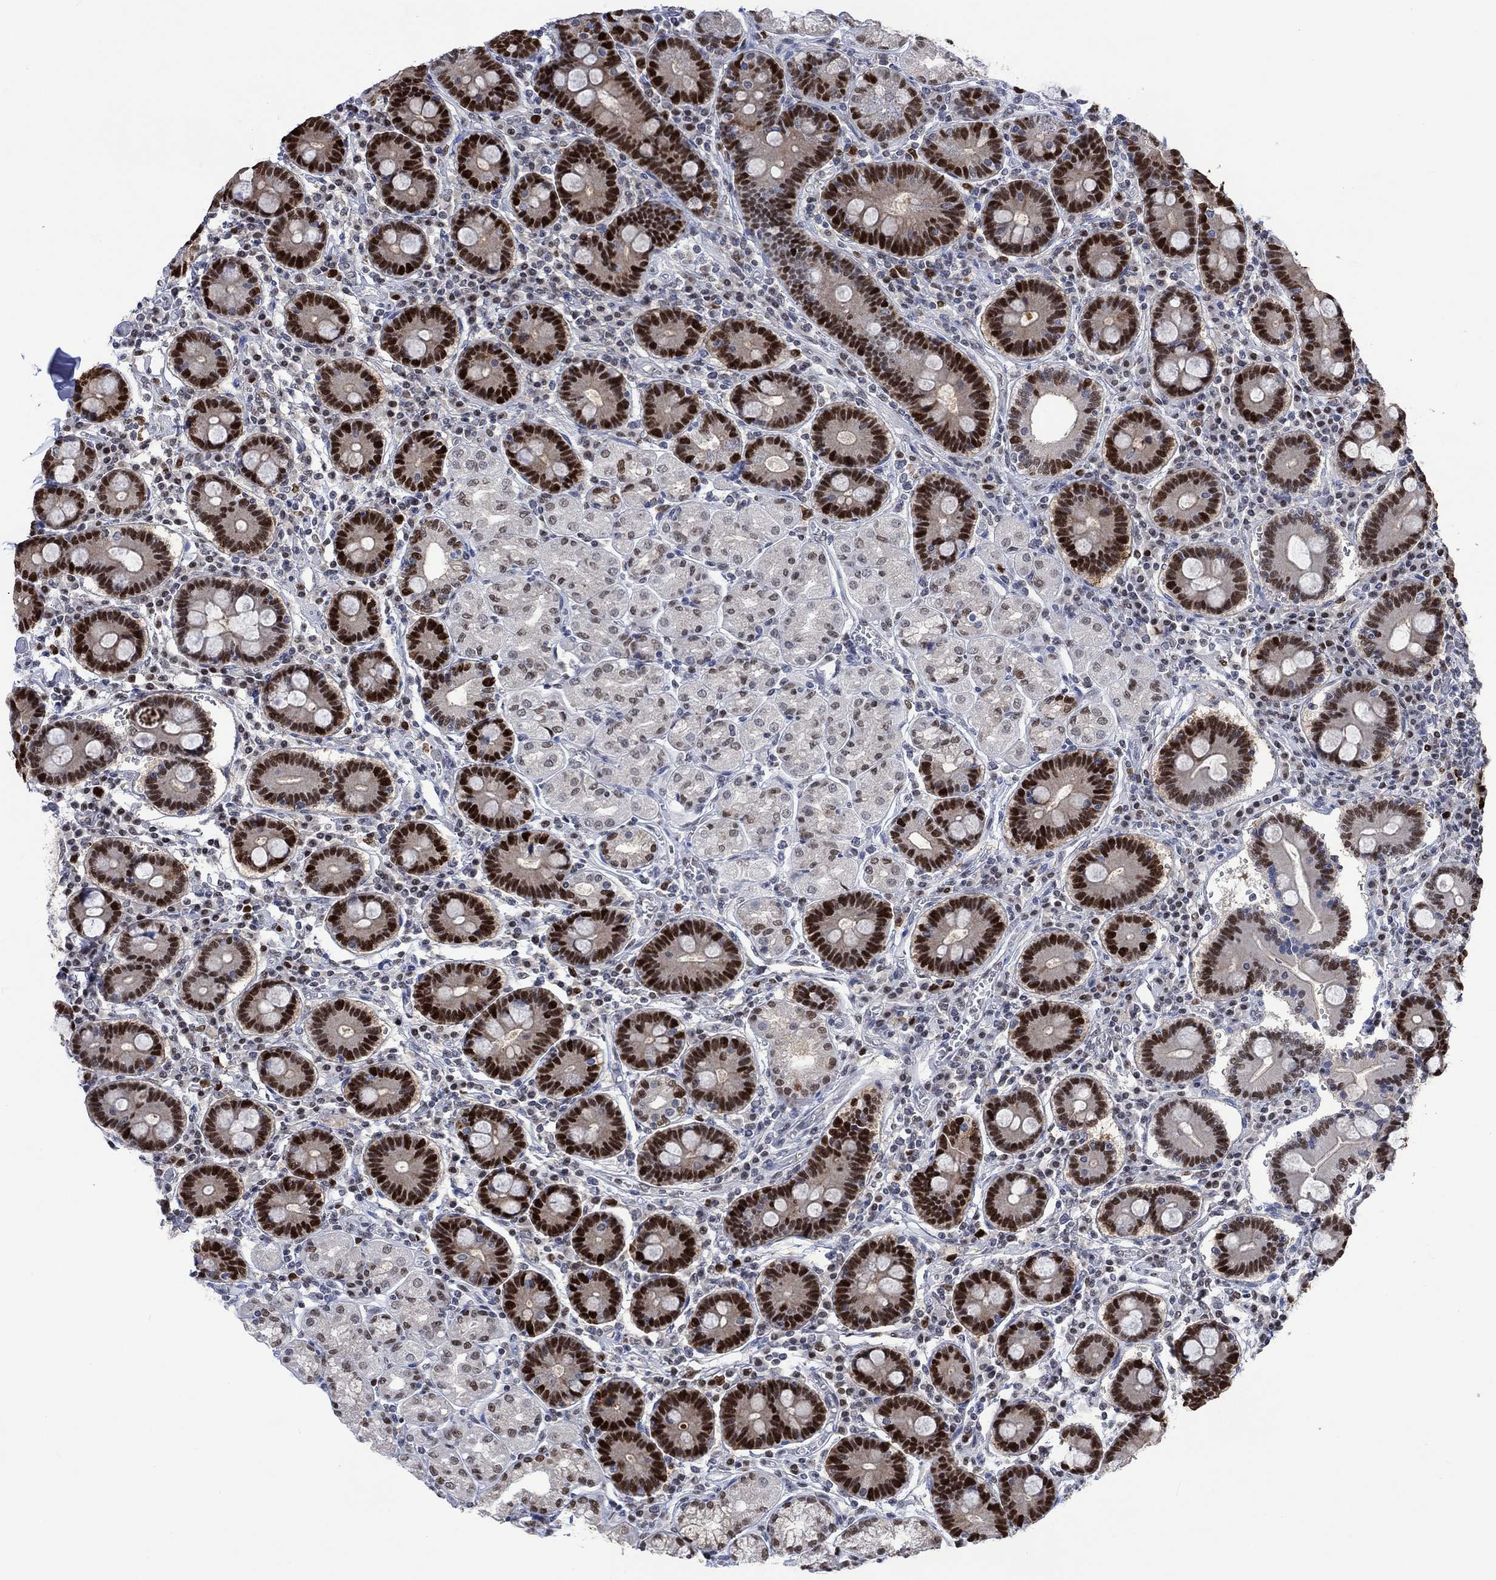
{"staining": {"intensity": "strong", "quantity": "25%-75%", "location": "nuclear"}, "tissue": "duodenum", "cell_type": "Glandular cells", "image_type": "normal", "snomed": [{"axis": "morphology", "description": "Normal tissue, NOS"}, {"axis": "topography", "description": "Duodenum"}], "caption": "Glandular cells show high levels of strong nuclear positivity in about 25%-75% of cells in benign human duodenum.", "gene": "RAD54L2", "patient": {"sex": "female", "age": 62}}